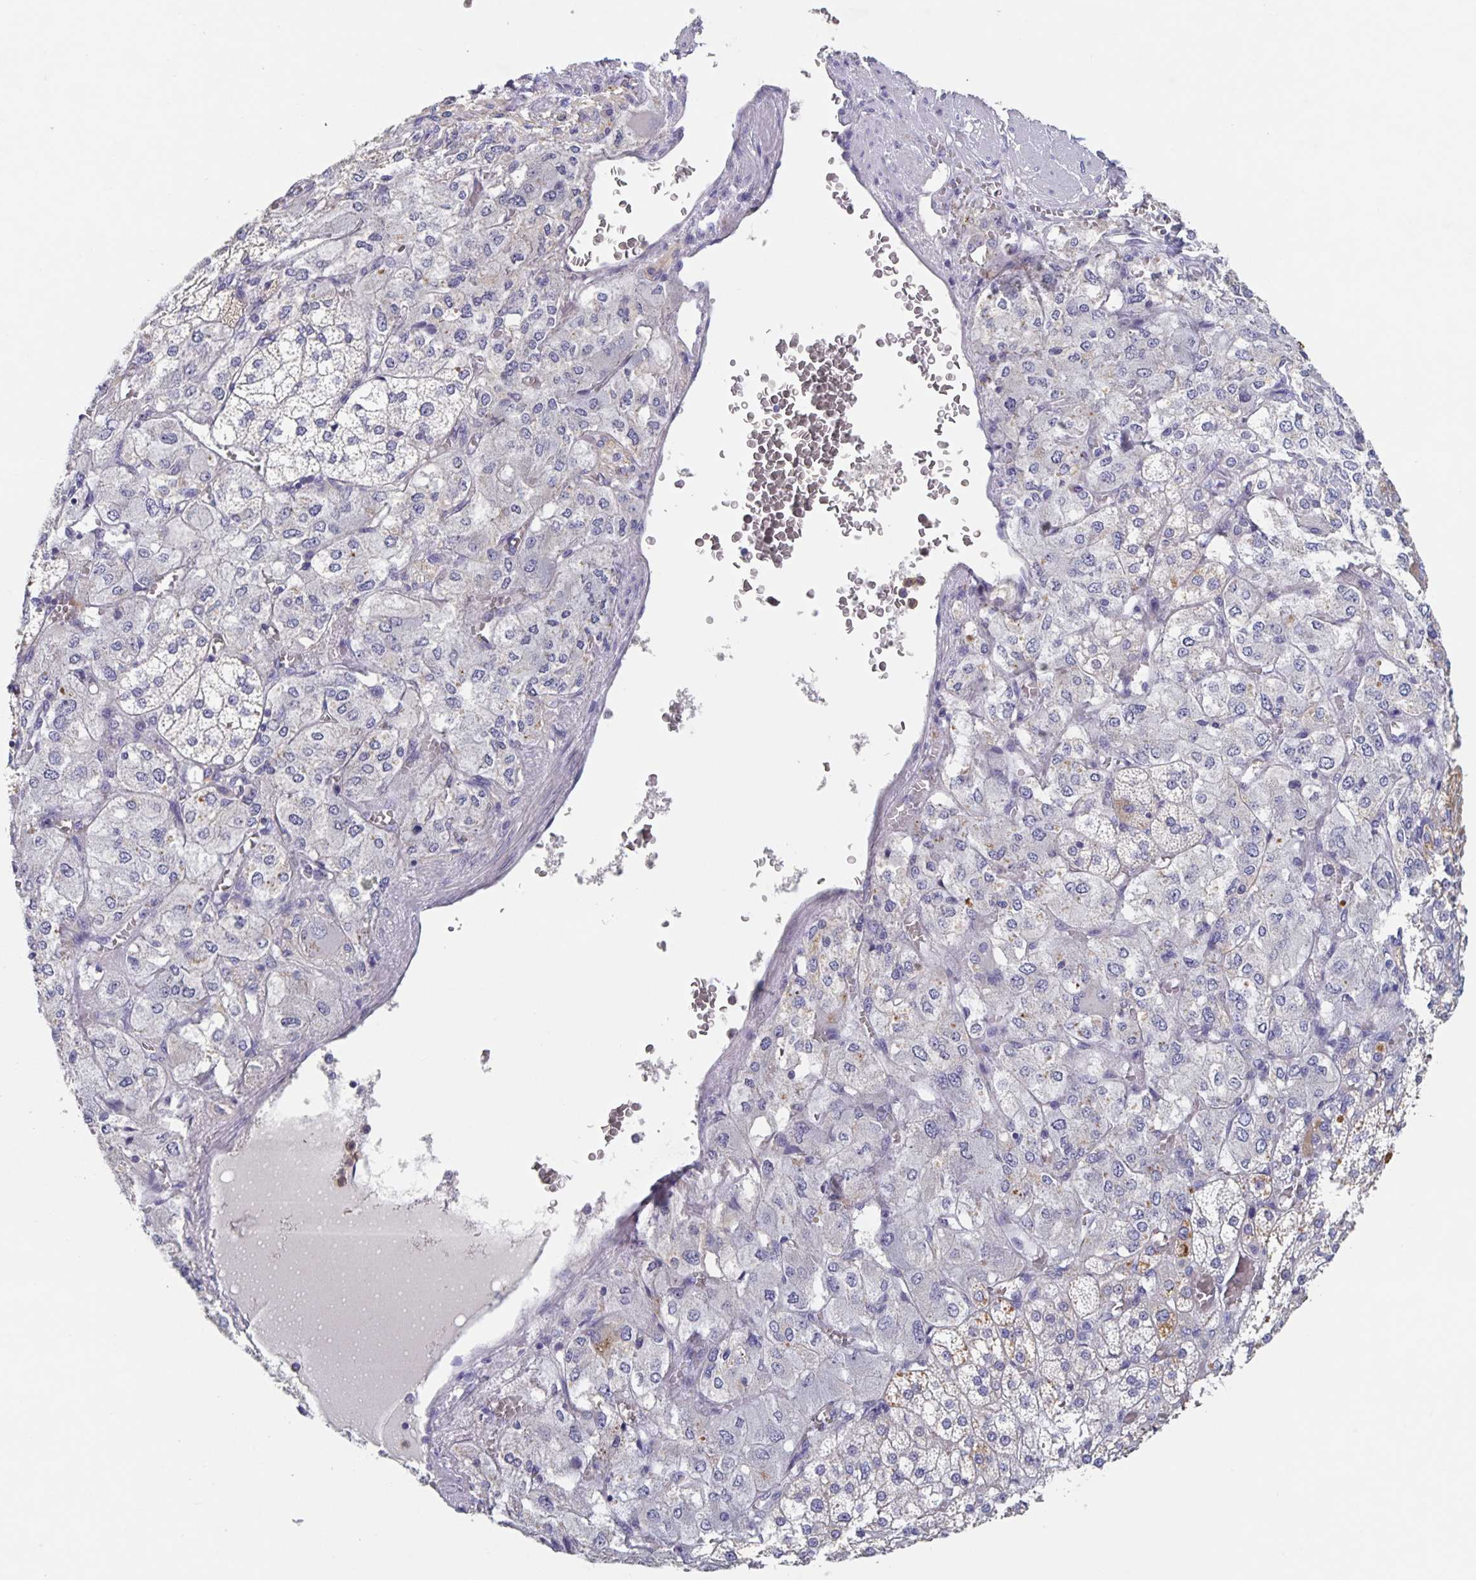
{"staining": {"intensity": "weak", "quantity": "25%-75%", "location": "cytoplasmic/membranous"}, "tissue": "adrenal gland", "cell_type": "Glandular cells", "image_type": "normal", "snomed": [{"axis": "morphology", "description": "Normal tissue, NOS"}, {"axis": "topography", "description": "Adrenal gland"}], "caption": "Human adrenal gland stained with a protein marker demonstrates weak staining in glandular cells.", "gene": "CDC42BPG", "patient": {"sex": "female", "age": 60}}